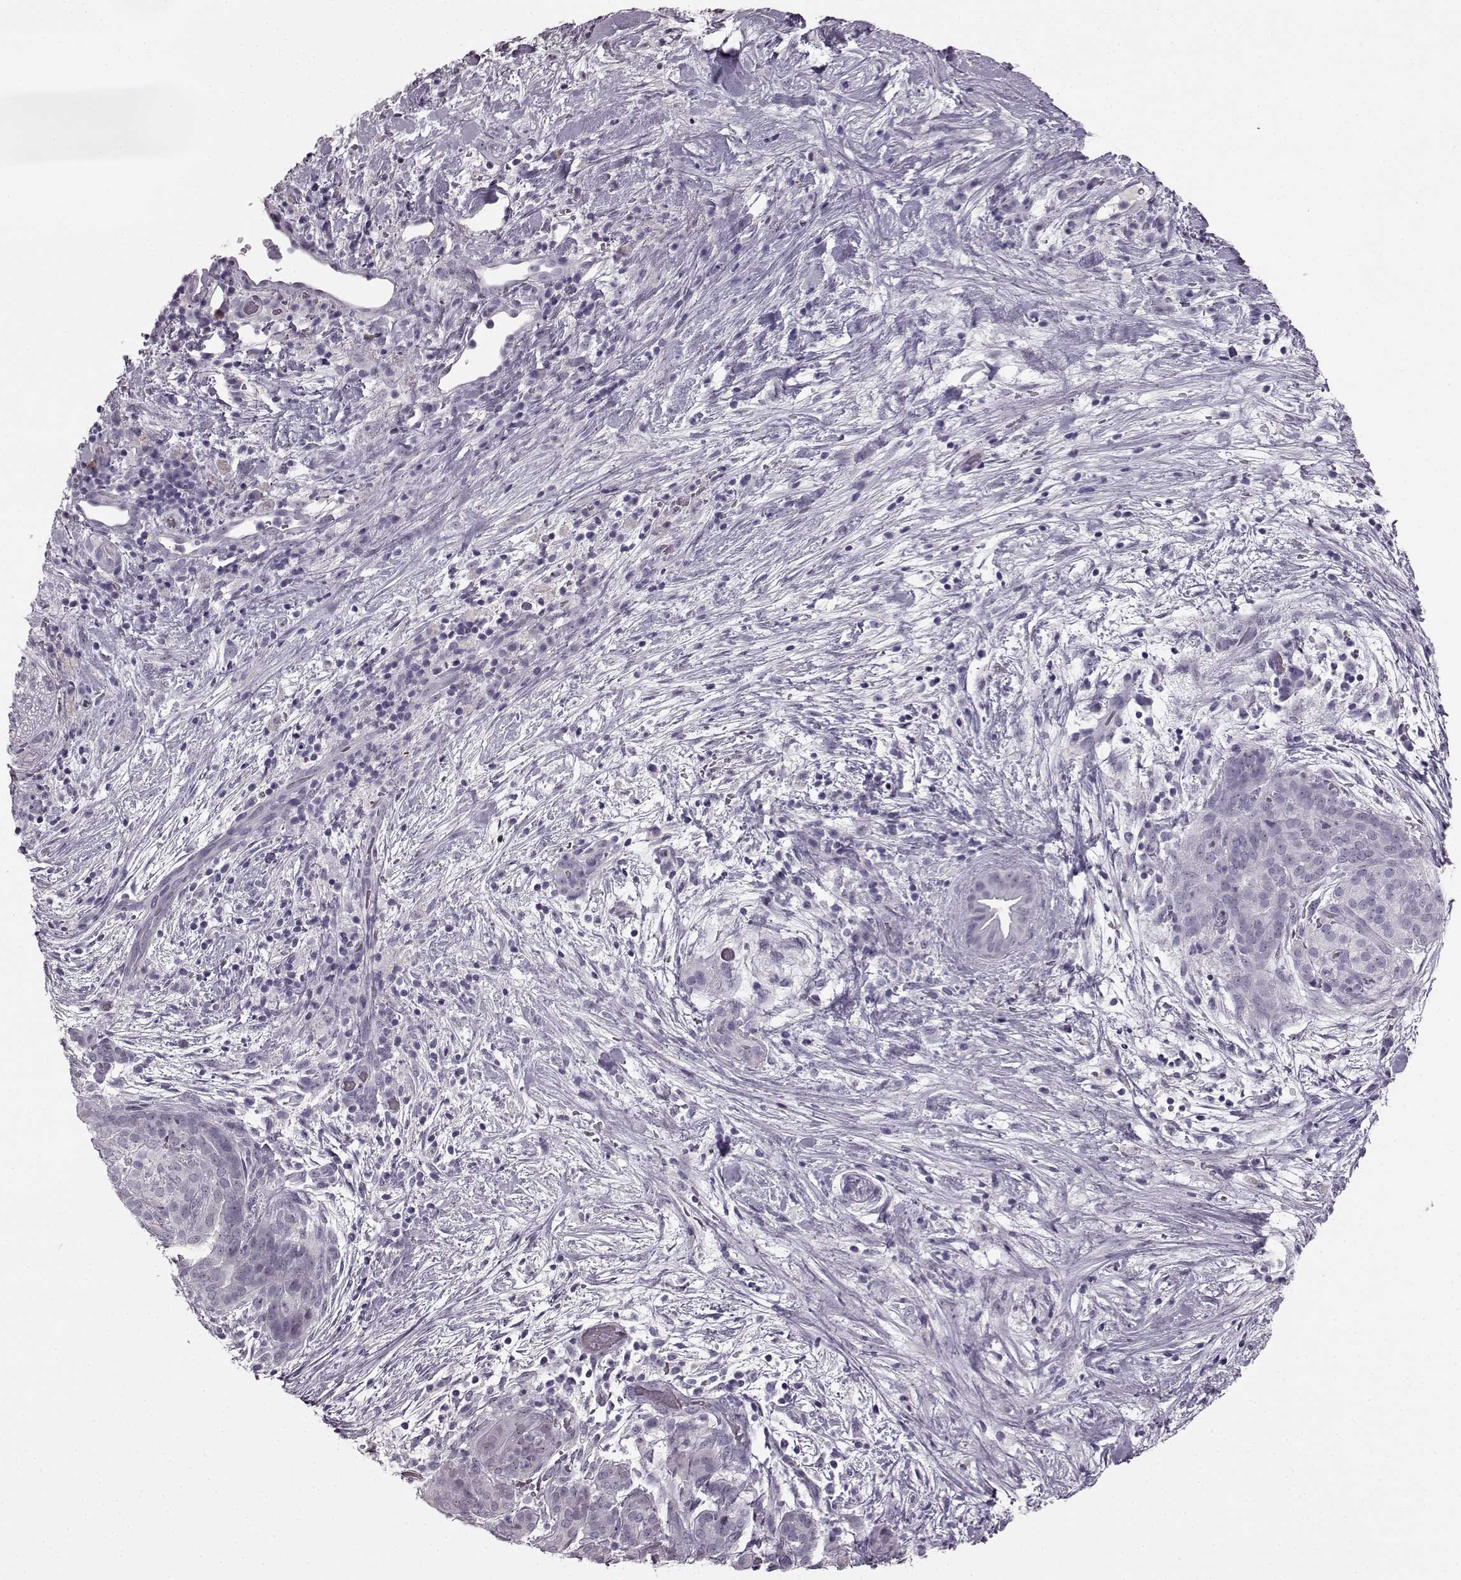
{"staining": {"intensity": "negative", "quantity": "none", "location": "none"}, "tissue": "pancreatic cancer", "cell_type": "Tumor cells", "image_type": "cancer", "snomed": [{"axis": "morphology", "description": "Adenocarcinoma, NOS"}, {"axis": "topography", "description": "Pancreas"}], "caption": "There is no significant staining in tumor cells of pancreatic adenocarcinoma. (DAB (3,3'-diaminobenzidine) IHC, high magnification).", "gene": "PRPH2", "patient": {"sex": "male", "age": 44}}